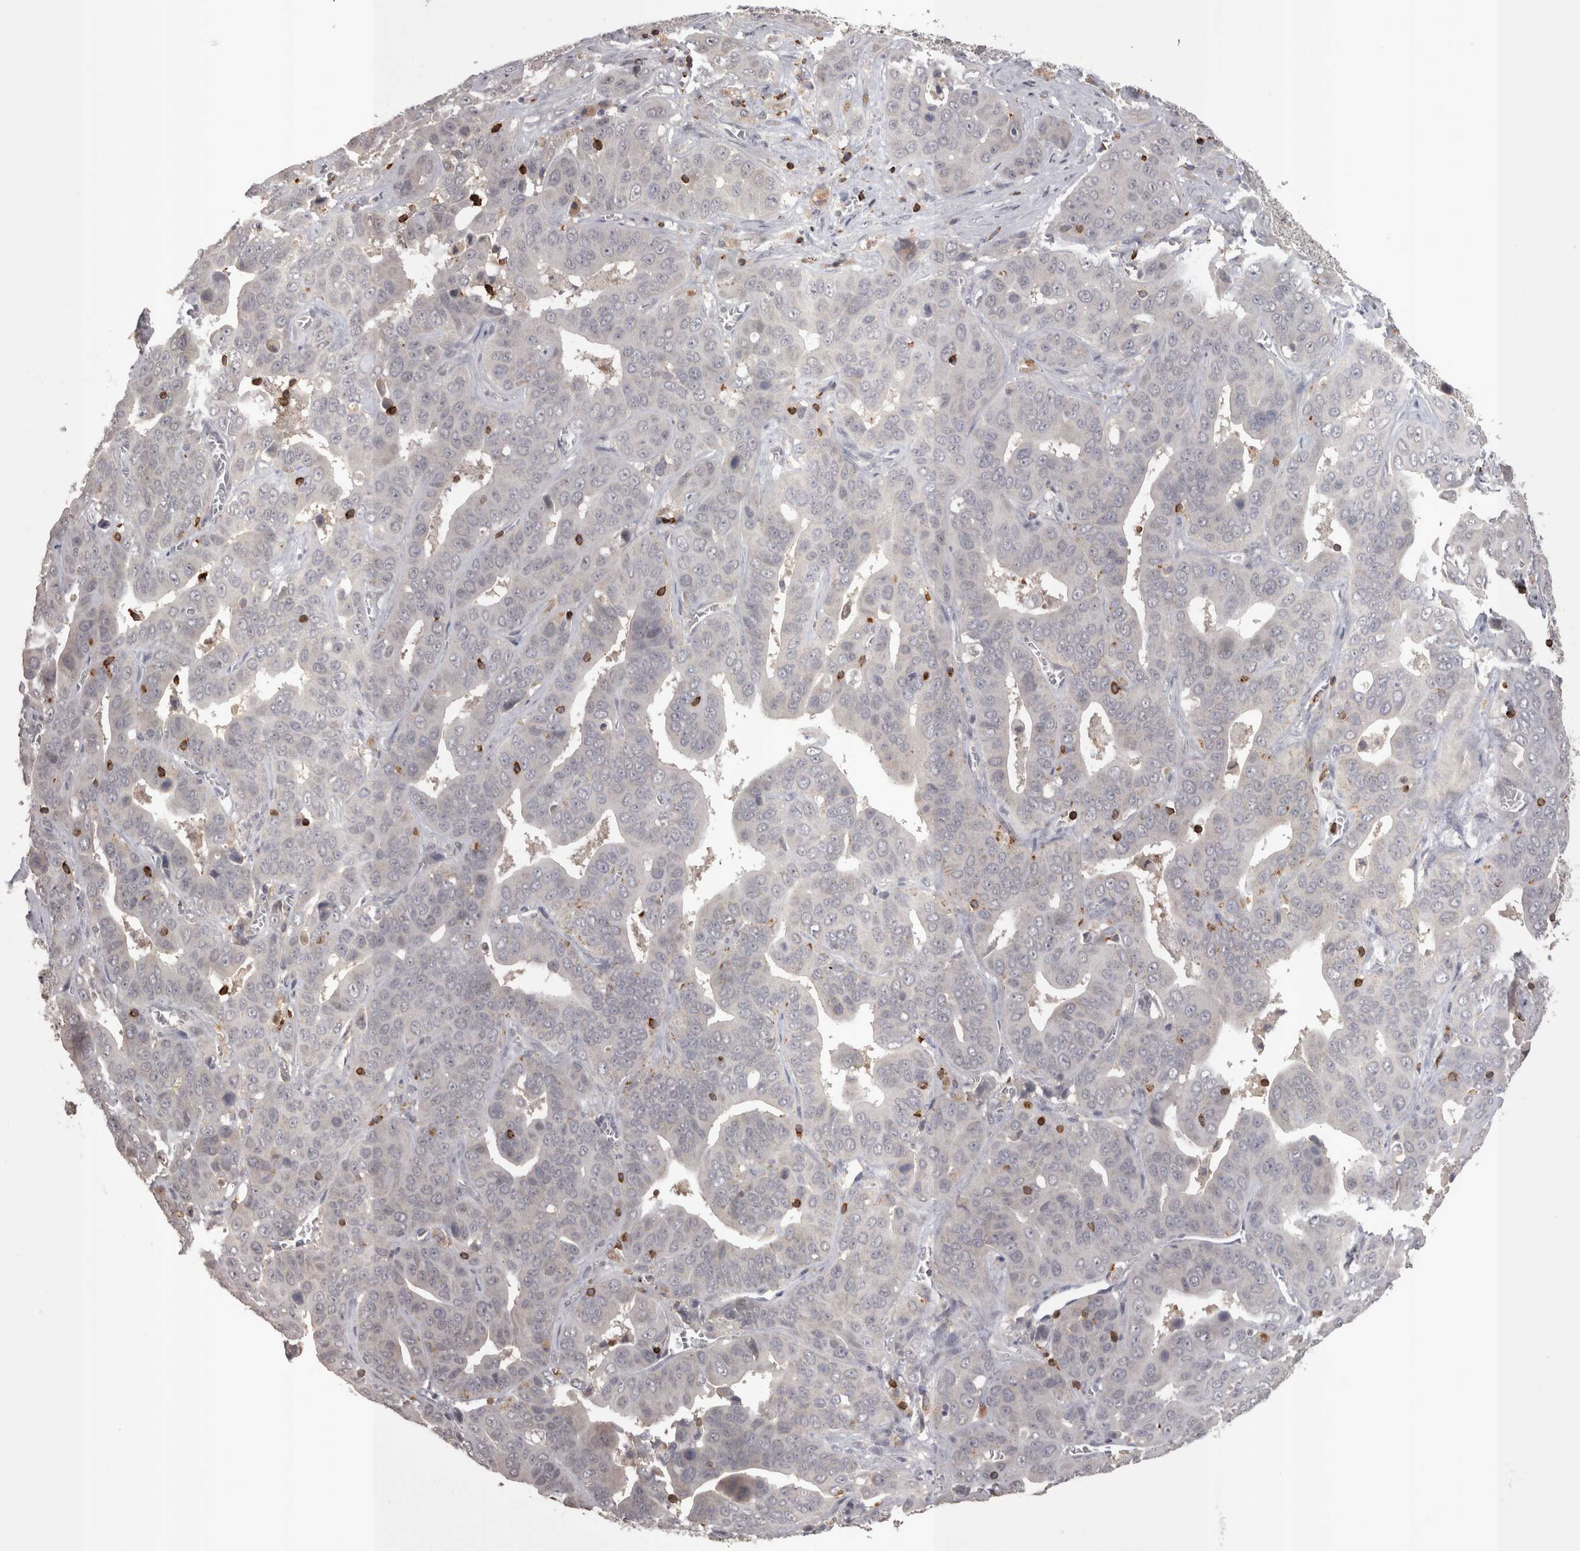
{"staining": {"intensity": "negative", "quantity": "none", "location": "none"}, "tissue": "liver cancer", "cell_type": "Tumor cells", "image_type": "cancer", "snomed": [{"axis": "morphology", "description": "Cholangiocarcinoma"}, {"axis": "topography", "description": "Liver"}], "caption": "Immunohistochemistry (IHC) micrograph of human liver cancer (cholangiocarcinoma) stained for a protein (brown), which displays no positivity in tumor cells.", "gene": "SKAP1", "patient": {"sex": "female", "age": 52}}